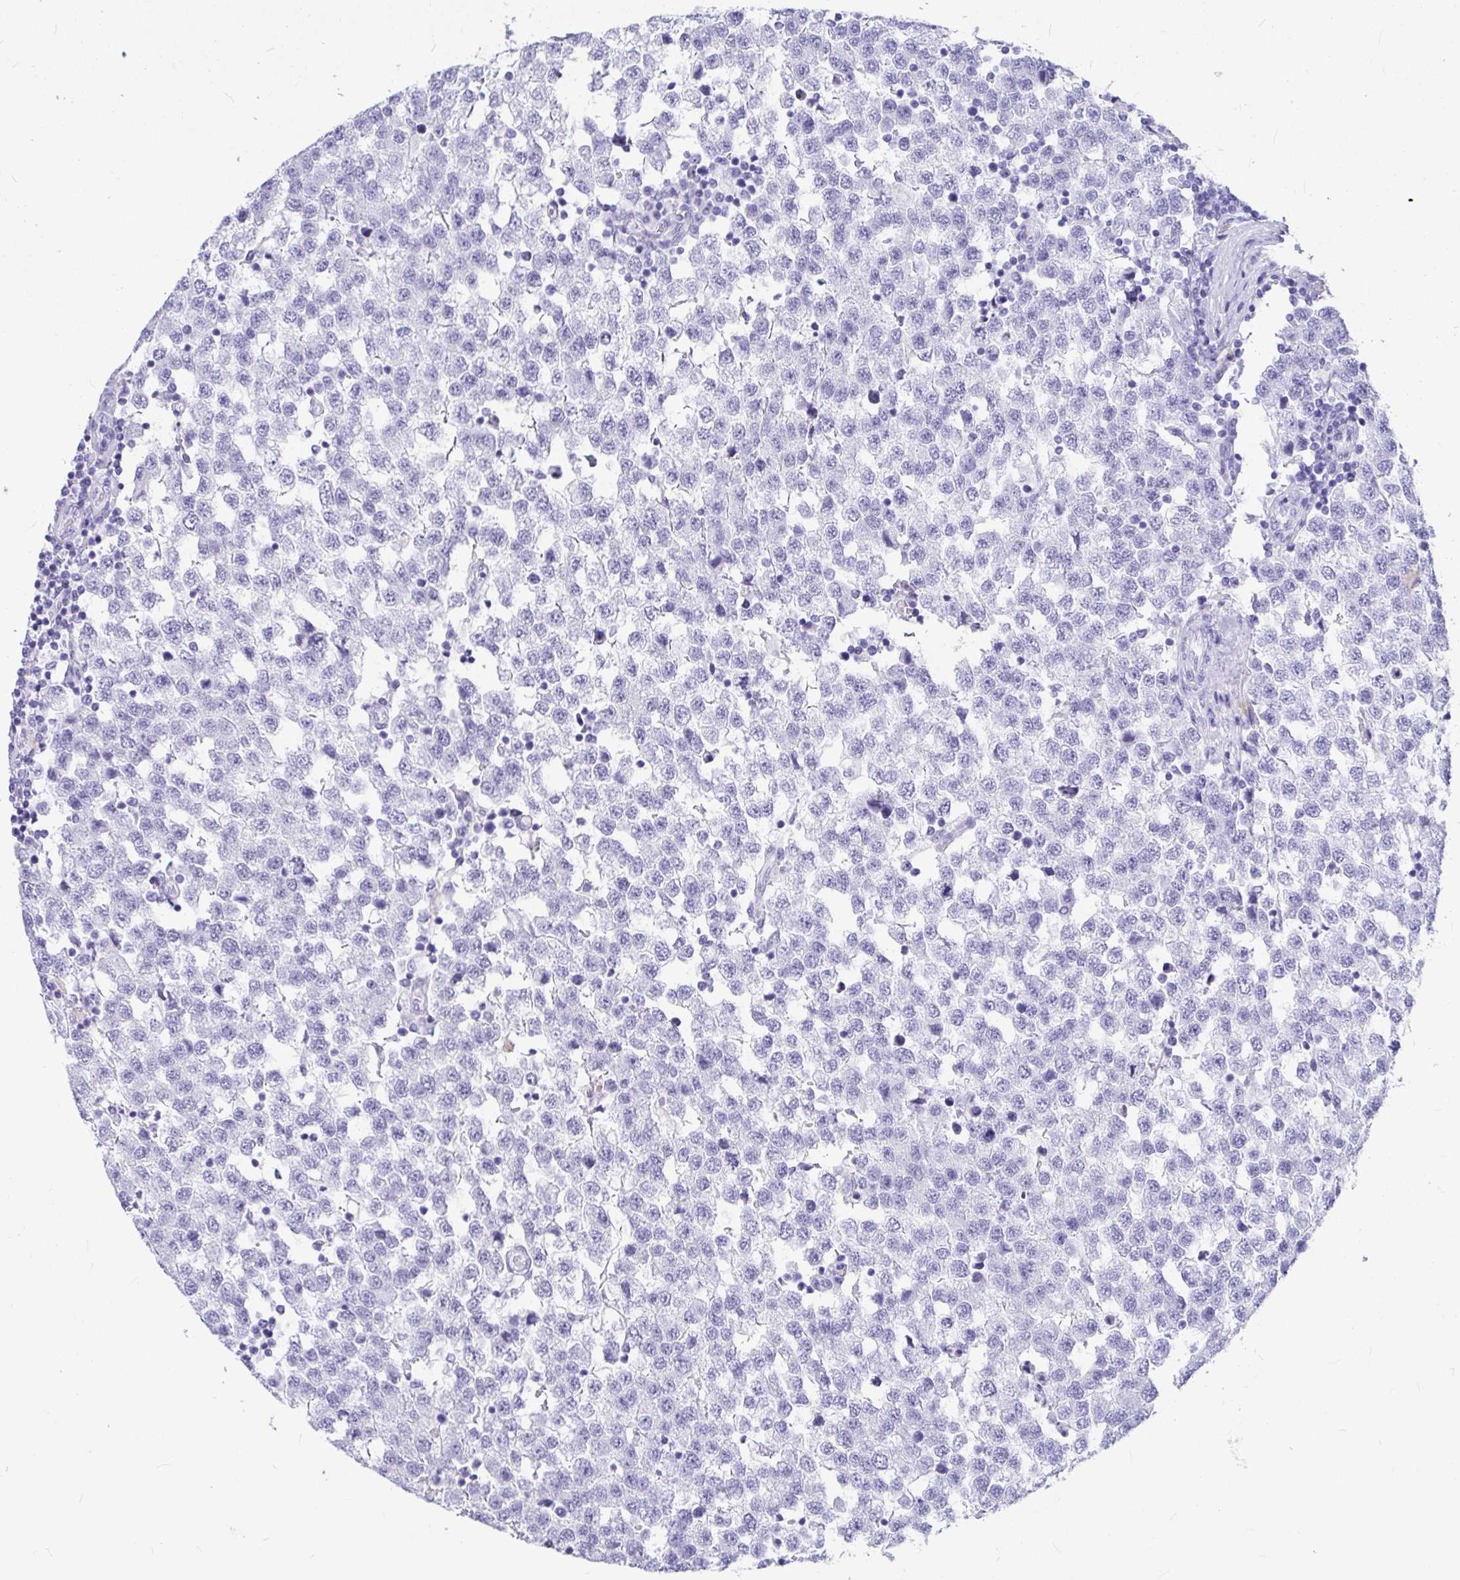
{"staining": {"intensity": "negative", "quantity": "none", "location": "none"}, "tissue": "testis cancer", "cell_type": "Tumor cells", "image_type": "cancer", "snomed": [{"axis": "morphology", "description": "Seminoma, NOS"}, {"axis": "topography", "description": "Testis"}], "caption": "The histopathology image reveals no significant positivity in tumor cells of testis cancer.", "gene": "OR5J2", "patient": {"sex": "male", "age": 34}}